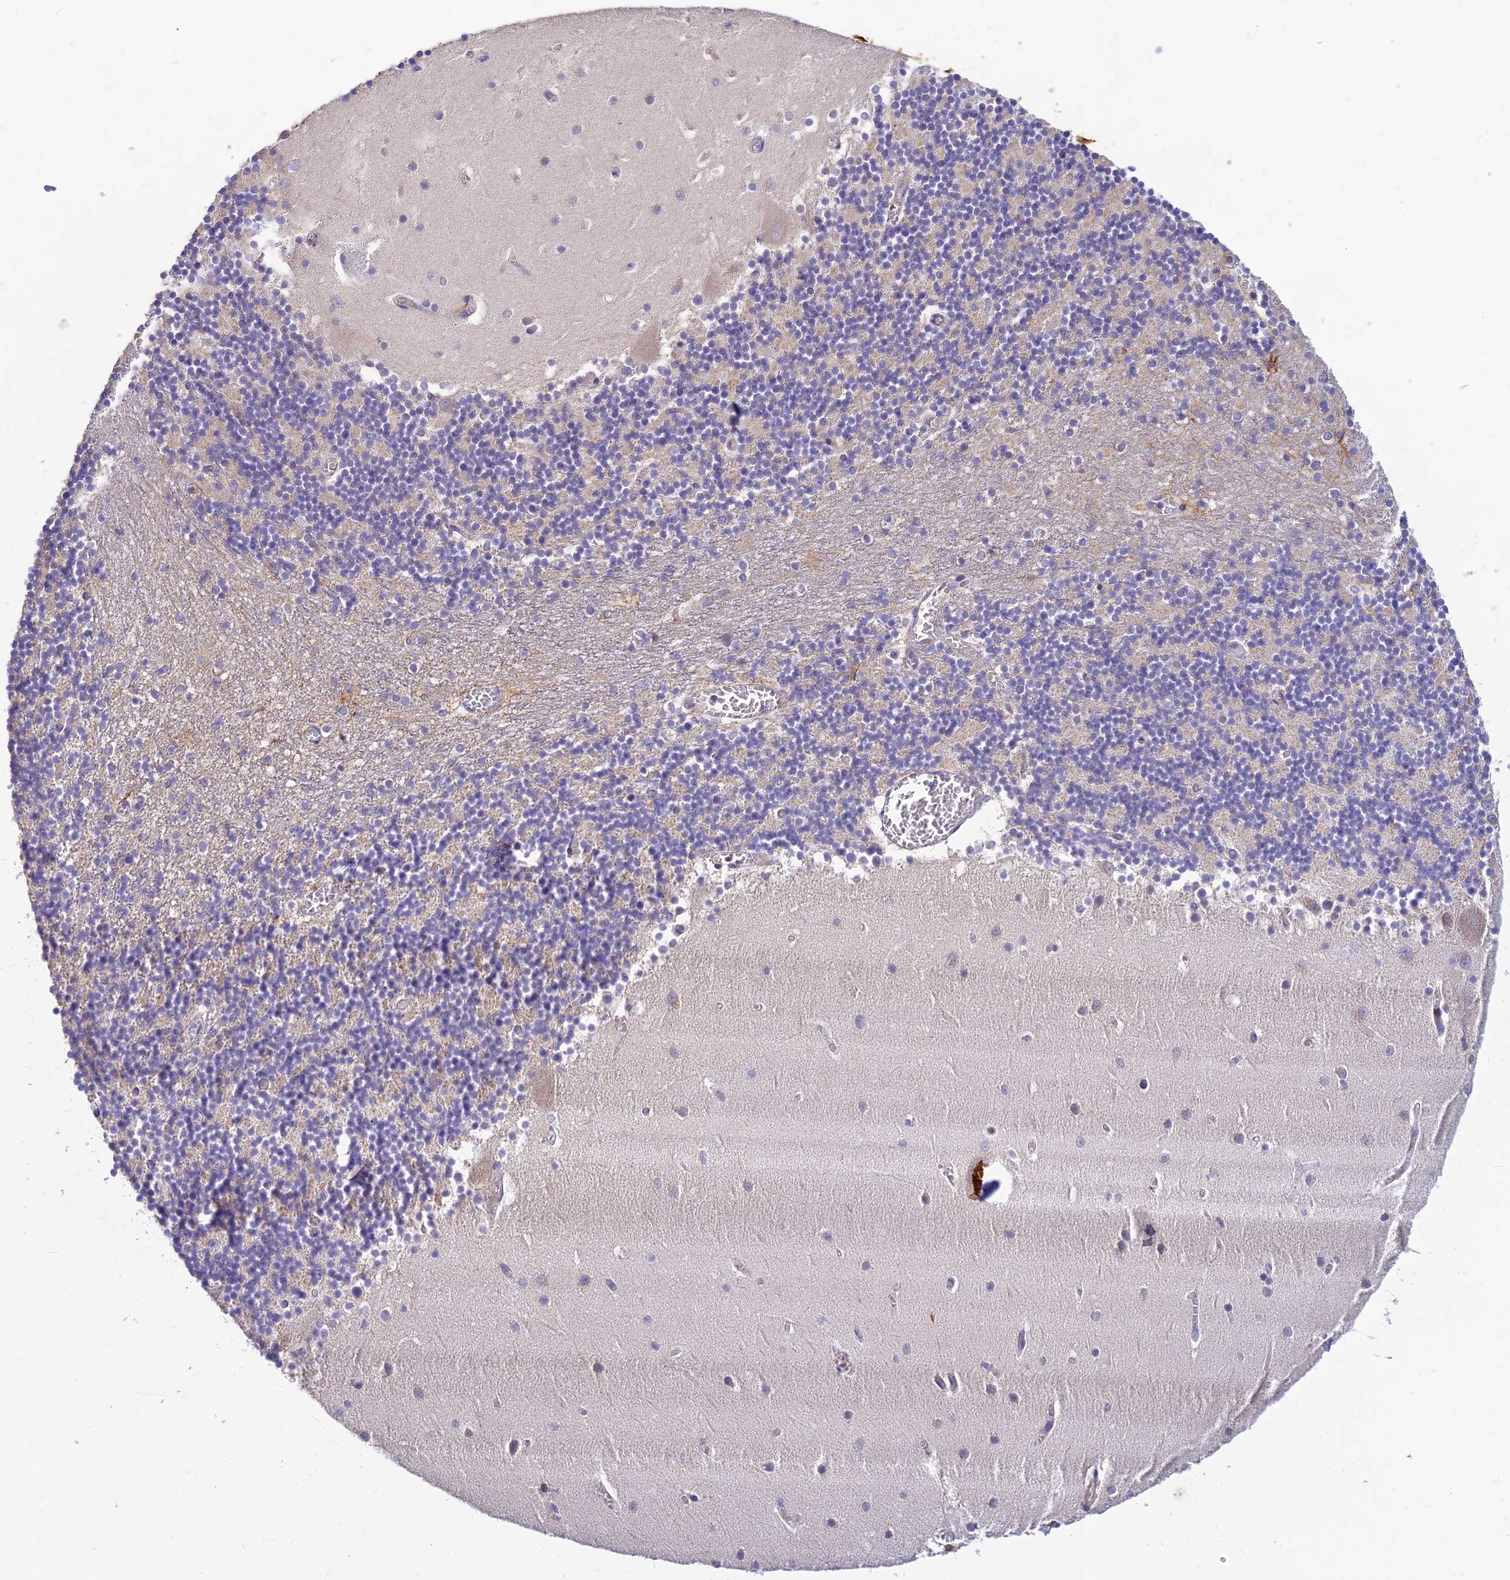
{"staining": {"intensity": "negative", "quantity": "none", "location": "none"}, "tissue": "cerebellum", "cell_type": "Cells in granular layer", "image_type": "normal", "snomed": [{"axis": "morphology", "description": "Normal tissue, NOS"}, {"axis": "topography", "description": "Cerebellum"}], "caption": "Cells in granular layer show no significant protein positivity in benign cerebellum. (DAB (3,3'-diaminobenzidine) immunohistochemistry with hematoxylin counter stain).", "gene": "ASPDH", "patient": {"sex": "female", "age": 28}}